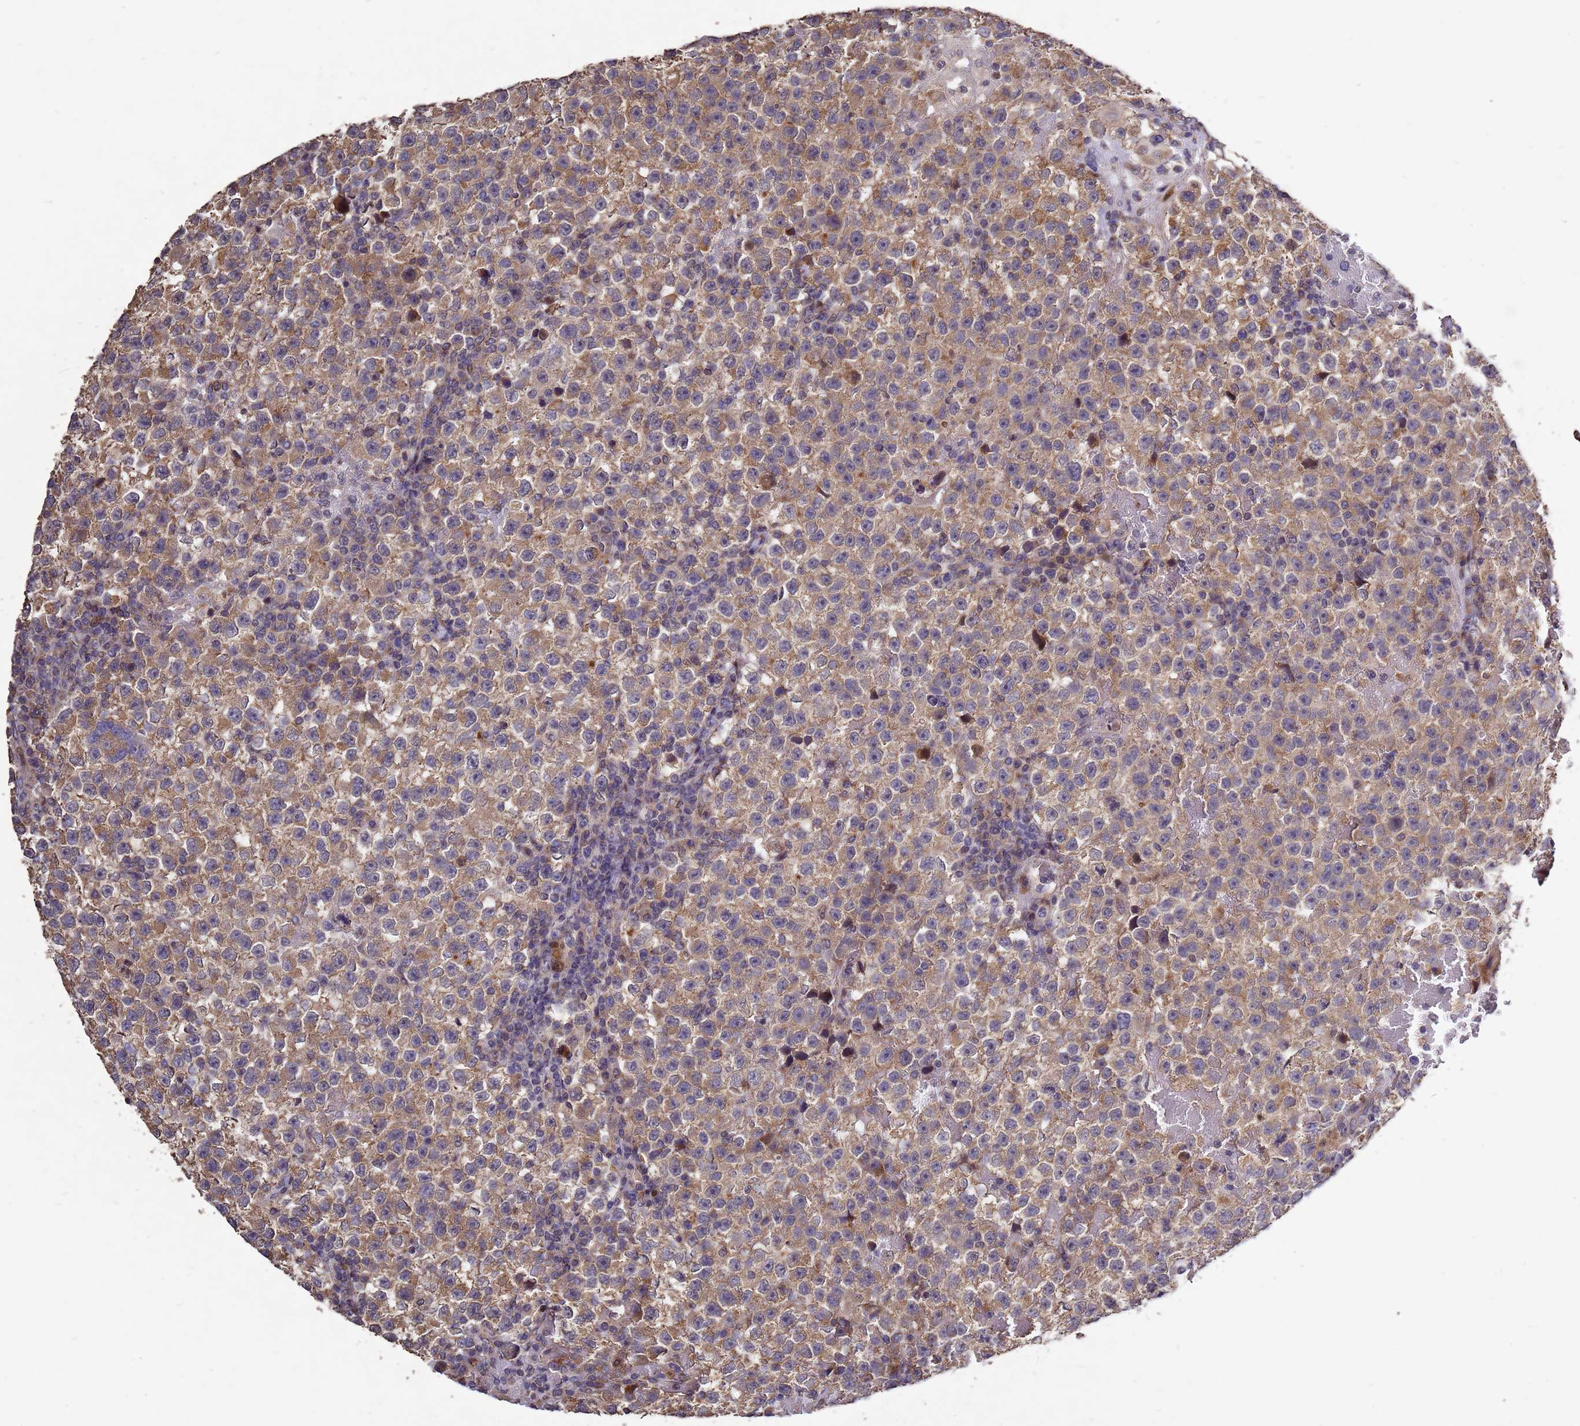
{"staining": {"intensity": "moderate", "quantity": ">75%", "location": "cytoplasmic/membranous"}, "tissue": "testis cancer", "cell_type": "Tumor cells", "image_type": "cancer", "snomed": [{"axis": "morphology", "description": "Seminoma, NOS"}, {"axis": "topography", "description": "Testis"}], "caption": "An immunohistochemistry (IHC) photomicrograph of tumor tissue is shown. Protein staining in brown labels moderate cytoplasmic/membranous positivity in testis cancer within tumor cells.", "gene": "RSPRY1", "patient": {"sex": "male", "age": 22}}